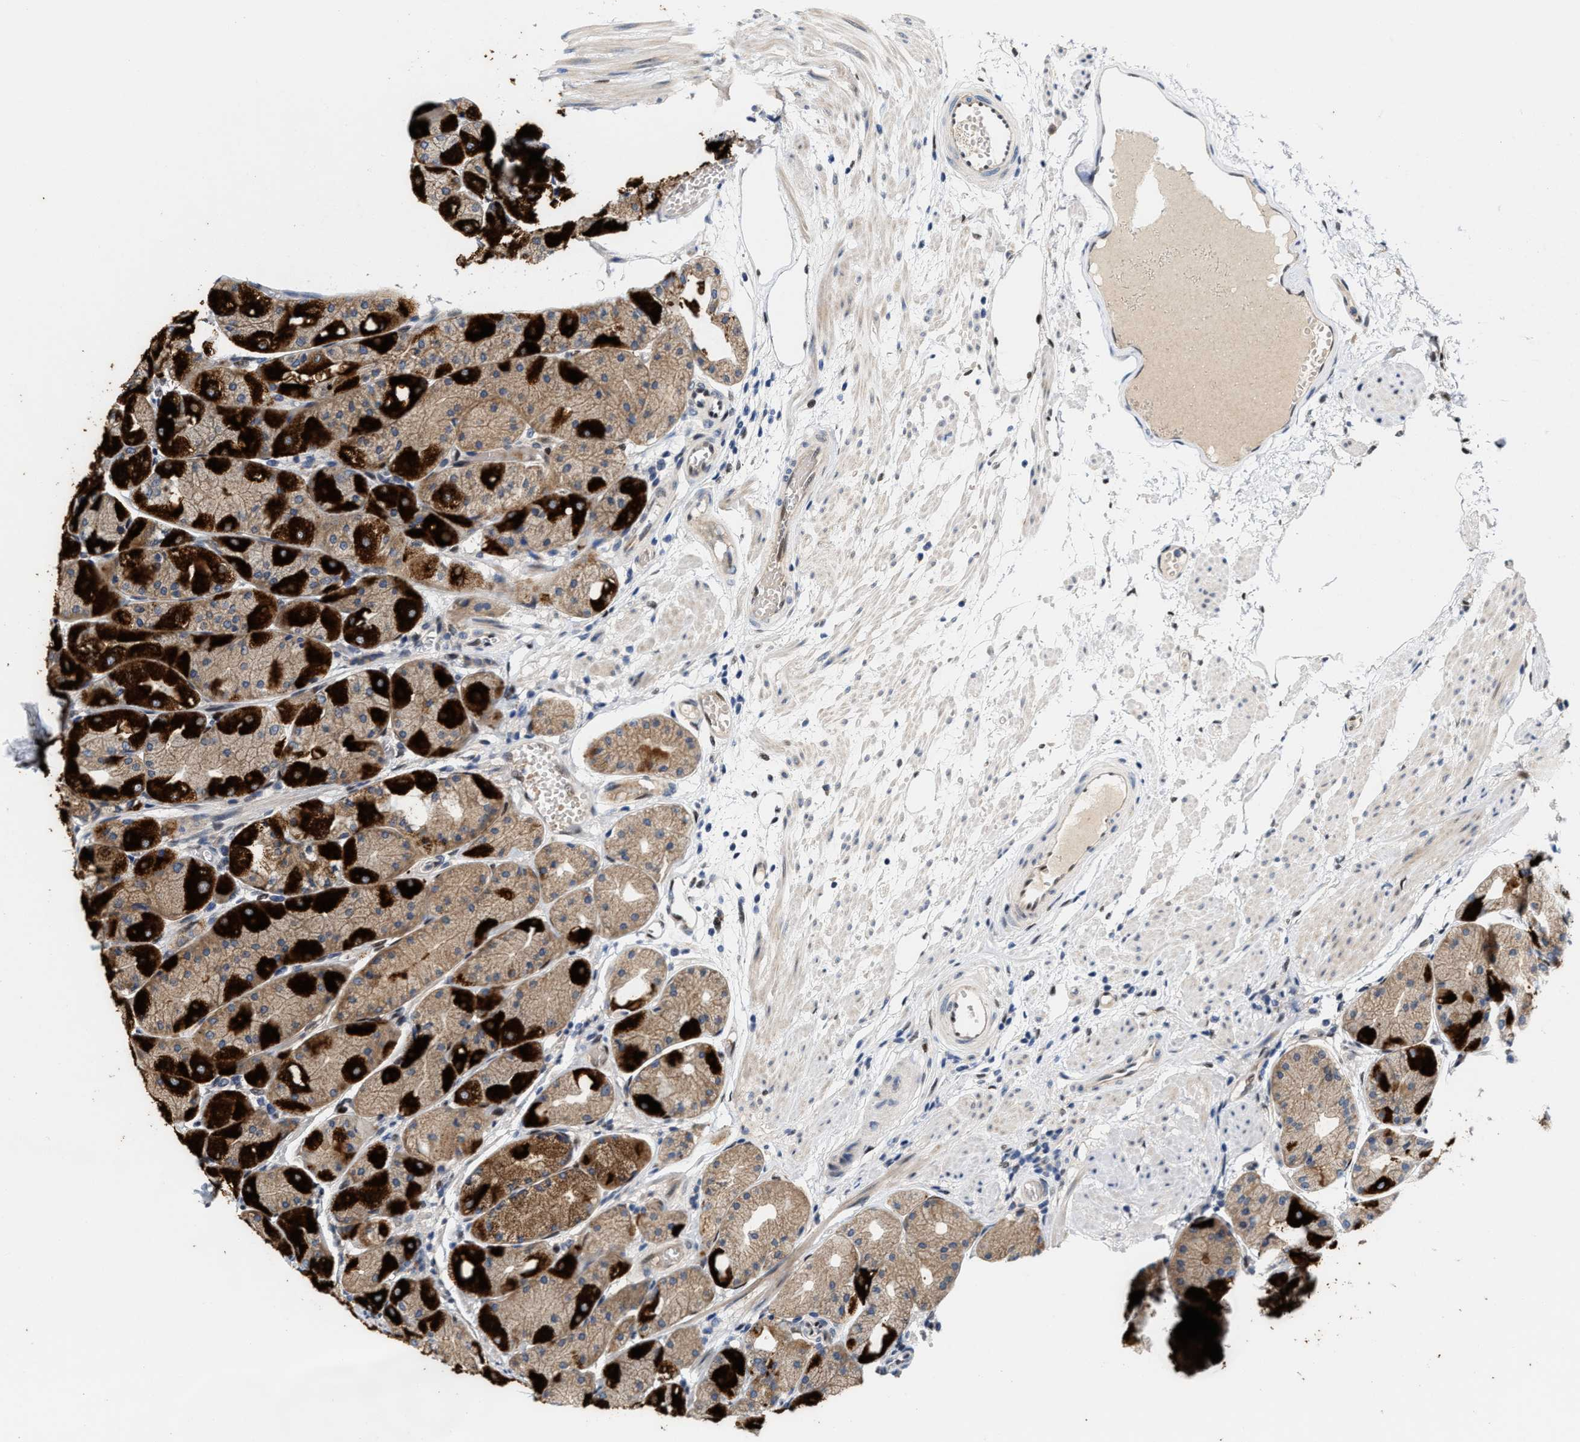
{"staining": {"intensity": "strong", "quantity": "25%-75%", "location": "cytoplasmic/membranous"}, "tissue": "stomach", "cell_type": "Glandular cells", "image_type": "normal", "snomed": [{"axis": "morphology", "description": "Normal tissue, NOS"}, {"axis": "topography", "description": "Stomach, upper"}], "caption": "Stomach stained with DAB (3,3'-diaminobenzidine) immunohistochemistry (IHC) shows high levels of strong cytoplasmic/membranous expression in approximately 25%-75% of glandular cells.", "gene": "TCF4", "patient": {"sex": "male", "age": 72}}